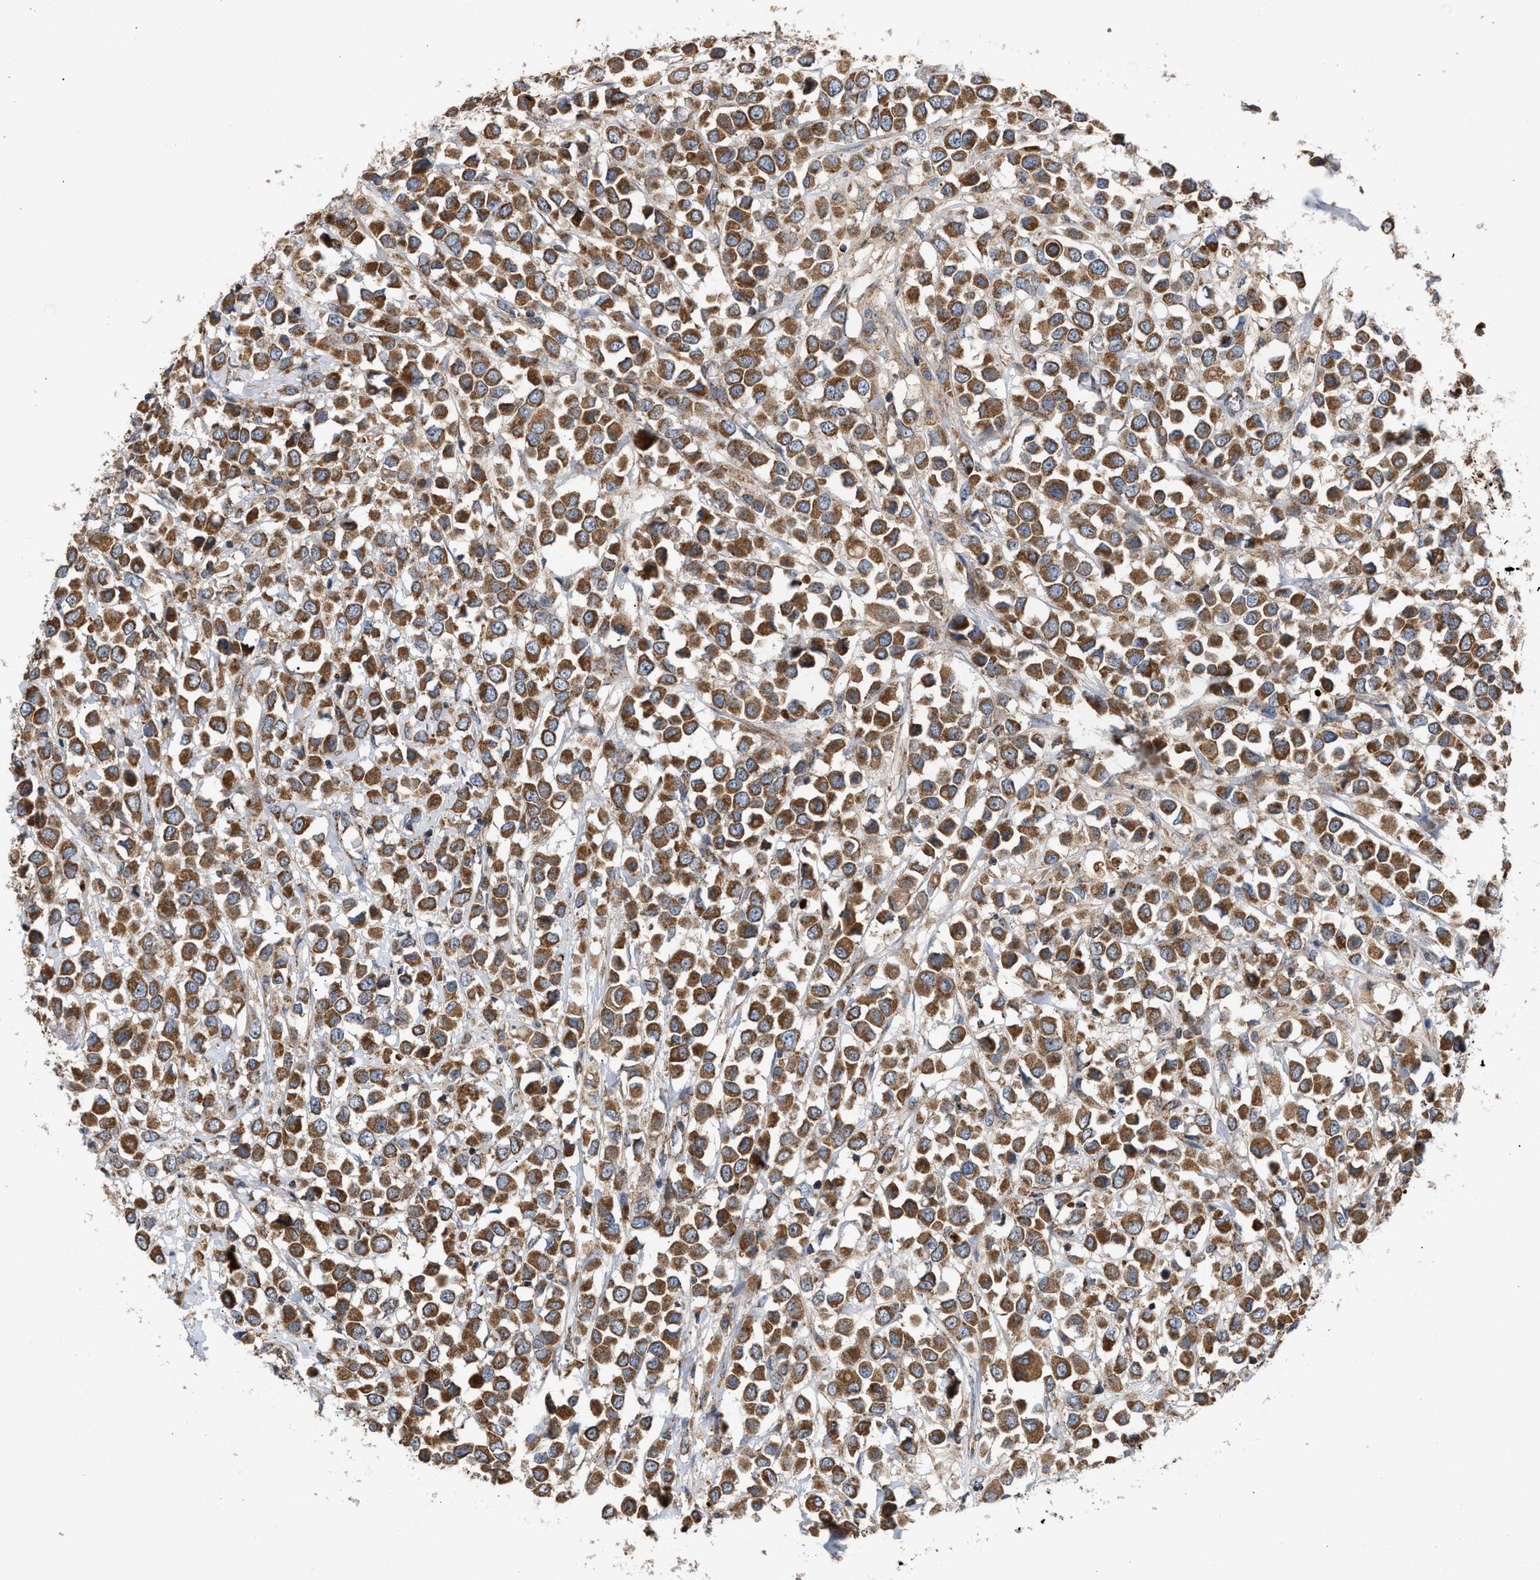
{"staining": {"intensity": "strong", "quantity": ">75%", "location": "cytoplasmic/membranous"}, "tissue": "breast cancer", "cell_type": "Tumor cells", "image_type": "cancer", "snomed": [{"axis": "morphology", "description": "Duct carcinoma"}, {"axis": "topography", "description": "Breast"}], "caption": "Protein expression analysis of breast cancer reveals strong cytoplasmic/membranous positivity in about >75% of tumor cells. Using DAB (3,3'-diaminobenzidine) (brown) and hematoxylin (blue) stains, captured at high magnification using brightfield microscopy.", "gene": "TACO1", "patient": {"sex": "female", "age": 61}}